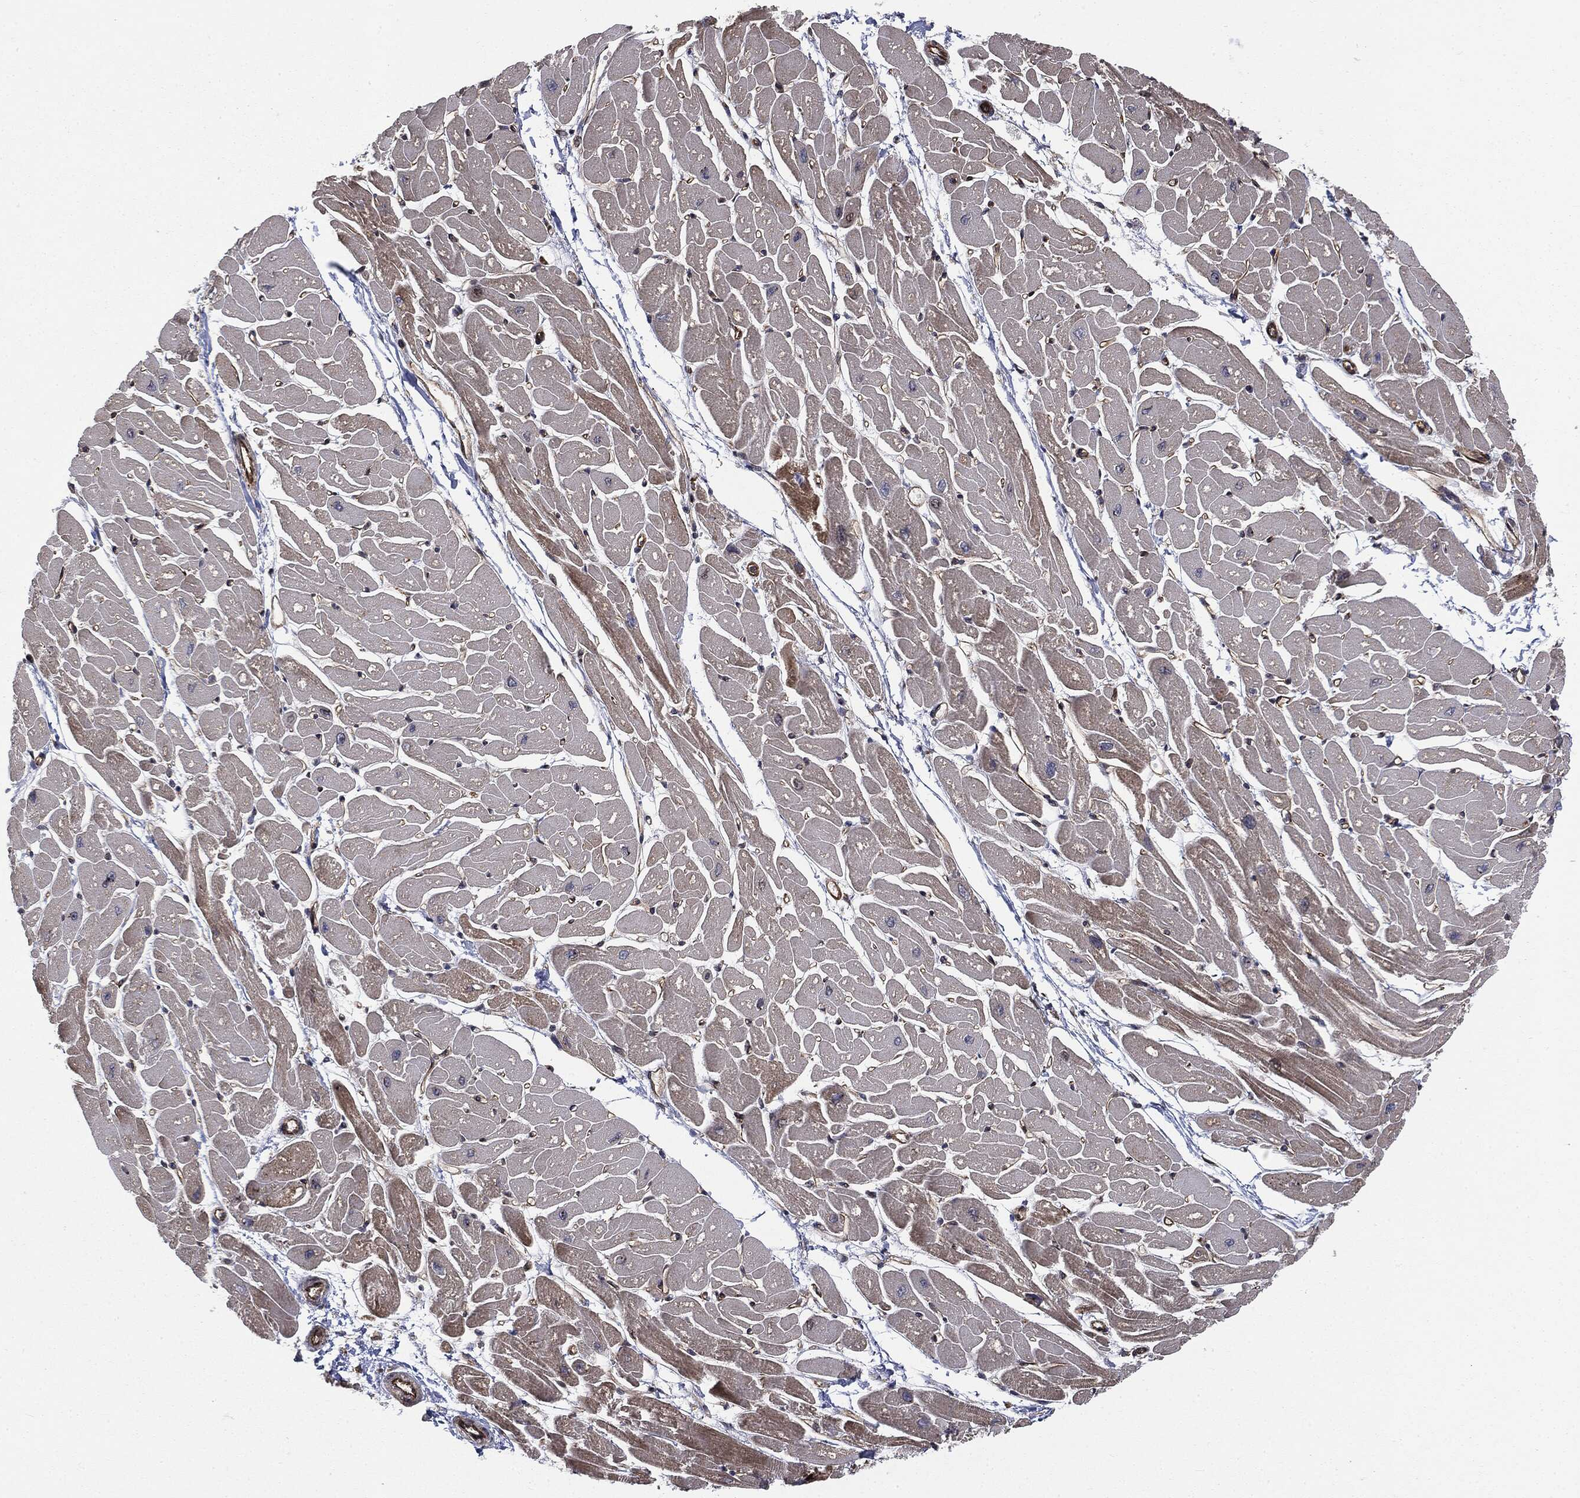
{"staining": {"intensity": "weak", "quantity": "25%-75%", "location": "cytoplasmic/membranous"}, "tissue": "heart muscle", "cell_type": "Cardiomyocytes", "image_type": "normal", "snomed": [{"axis": "morphology", "description": "Normal tissue, NOS"}, {"axis": "topography", "description": "Heart"}], "caption": "Immunohistochemistry (IHC) (DAB) staining of benign heart muscle reveals weak cytoplasmic/membranous protein positivity in approximately 25%-75% of cardiomyocytes.", "gene": "CYLD", "patient": {"sex": "male", "age": 57}}